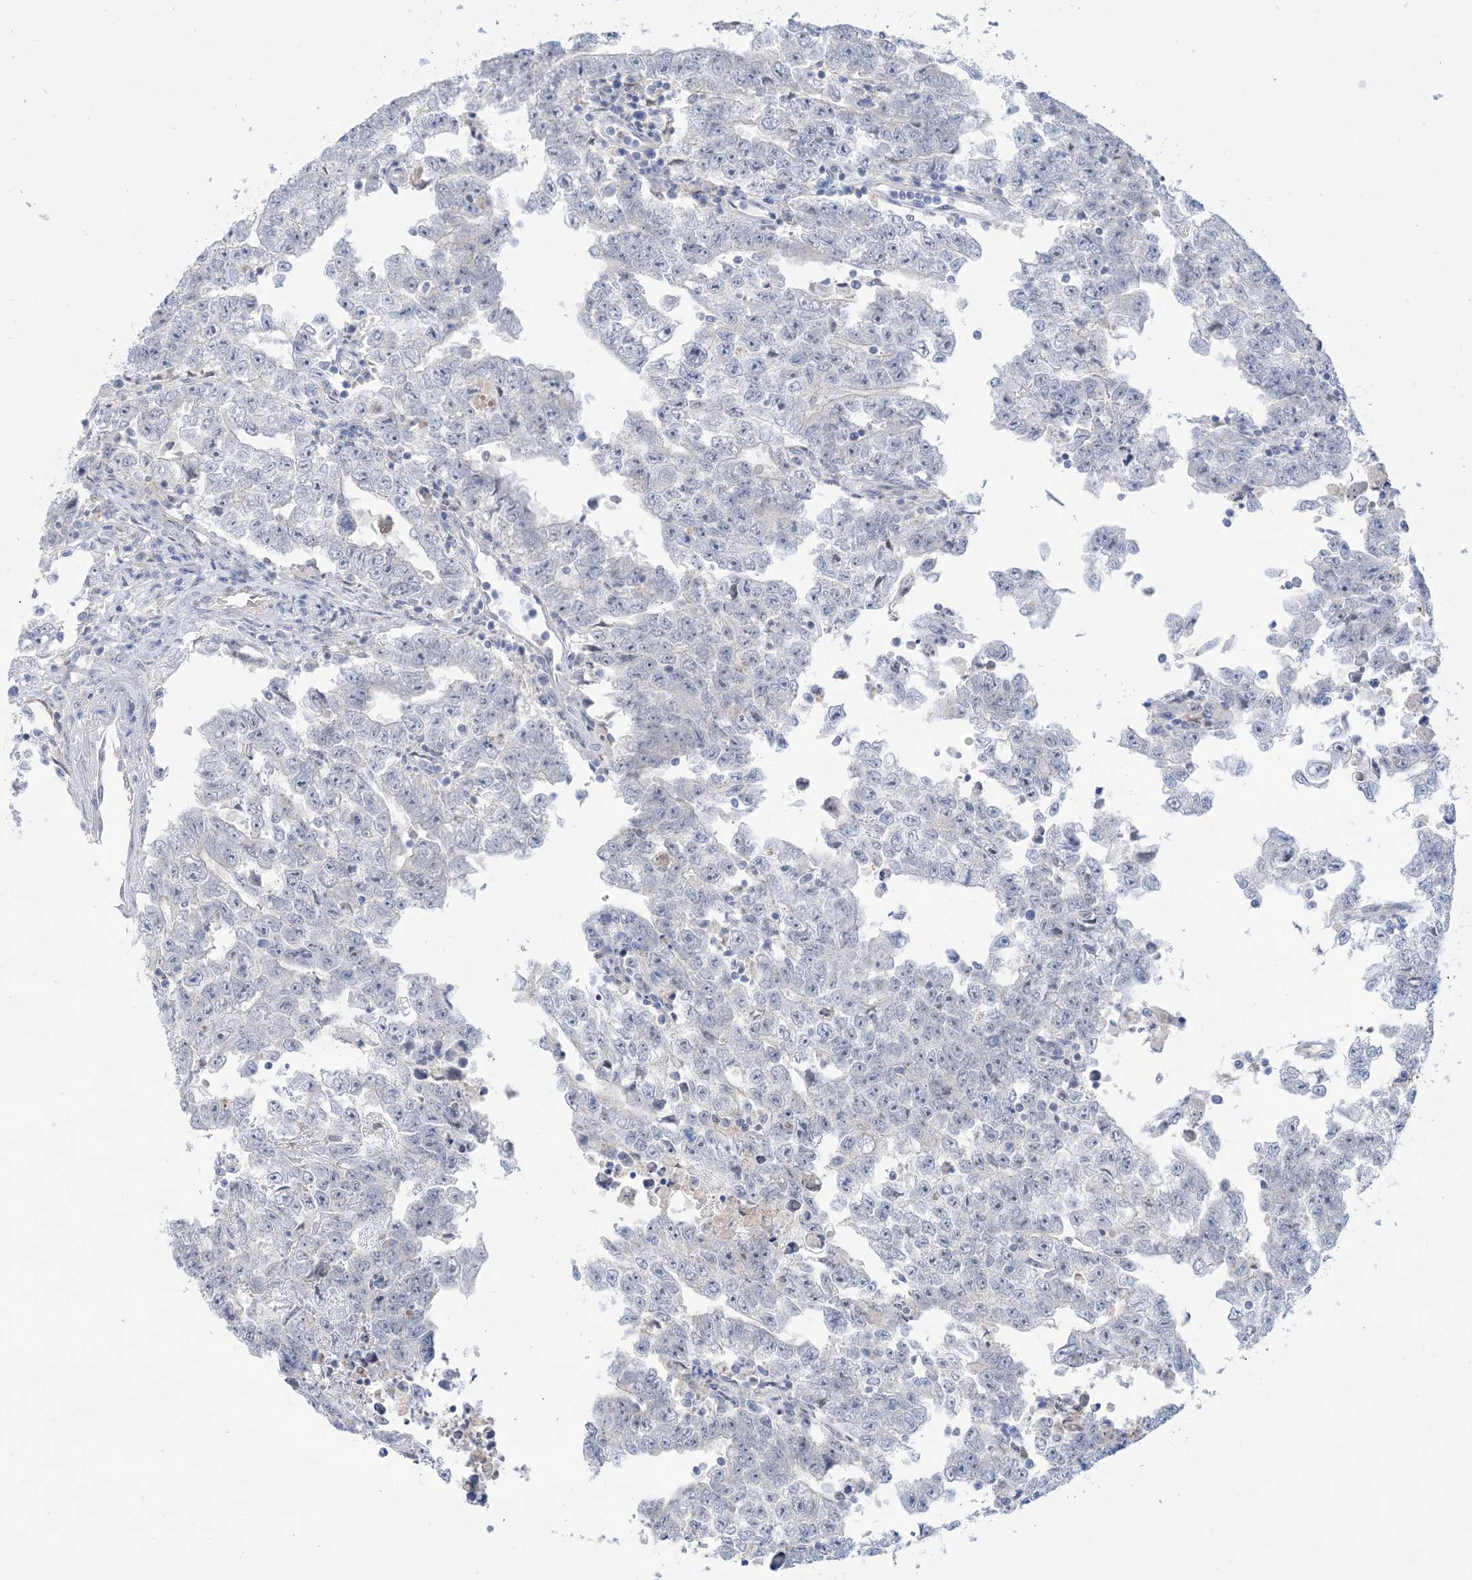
{"staining": {"intensity": "negative", "quantity": "none", "location": "none"}, "tissue": "testis cancer", "cell_type": "Tumor cells", "image_type": "cancer", "snomed": [{"axis": "morphology", "description": "Carcinoma, Embryonal, NOS"}, {"axis": "topography", "description": "Testis"}], "caption": "Human embryonal carcinoma (testis) stained for a protein using IHC displays no staining in tumor cells.", "gene": "TTYH1", "patient": {"sex": "male", "age": 25}}